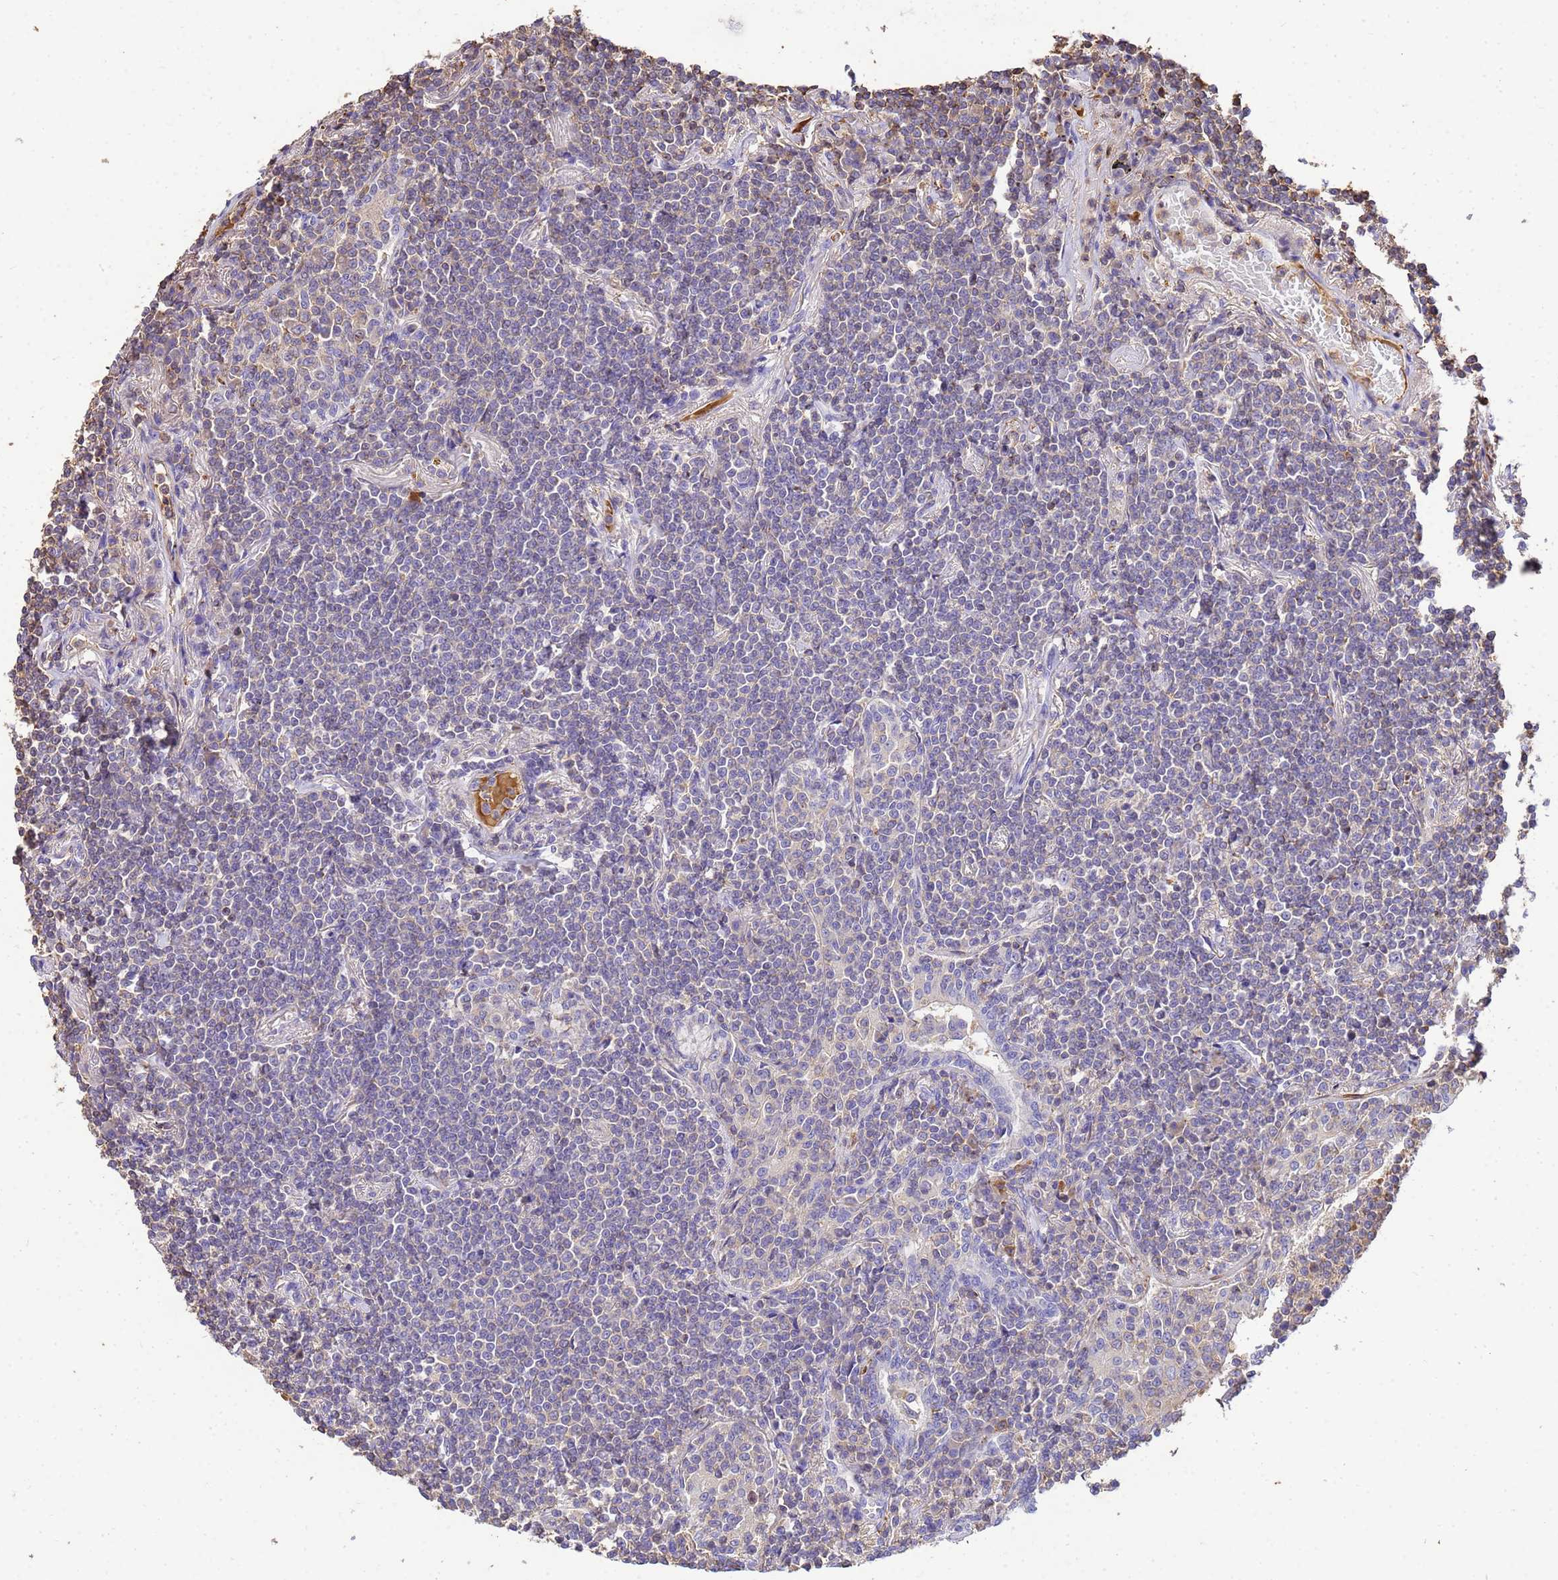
{"staining": {"intensity": "negative", "quantity": "none", "location": "none"}, "tissue": "lymphoma", "cell_type": "Tumor cells", "image_type": "cancer", "snomed": [{"axis": "morphology", "description": "Malignant lymphoma, non-Hodgkin's type, Low grade"}, {"axis": "topography", "description": "Lung"}], "caption": "Micrograph shows no significant protein staining in tumor cells of lymphoma.", "gene": "WDR64", "patient": {"sex": "female", "age": 71}}